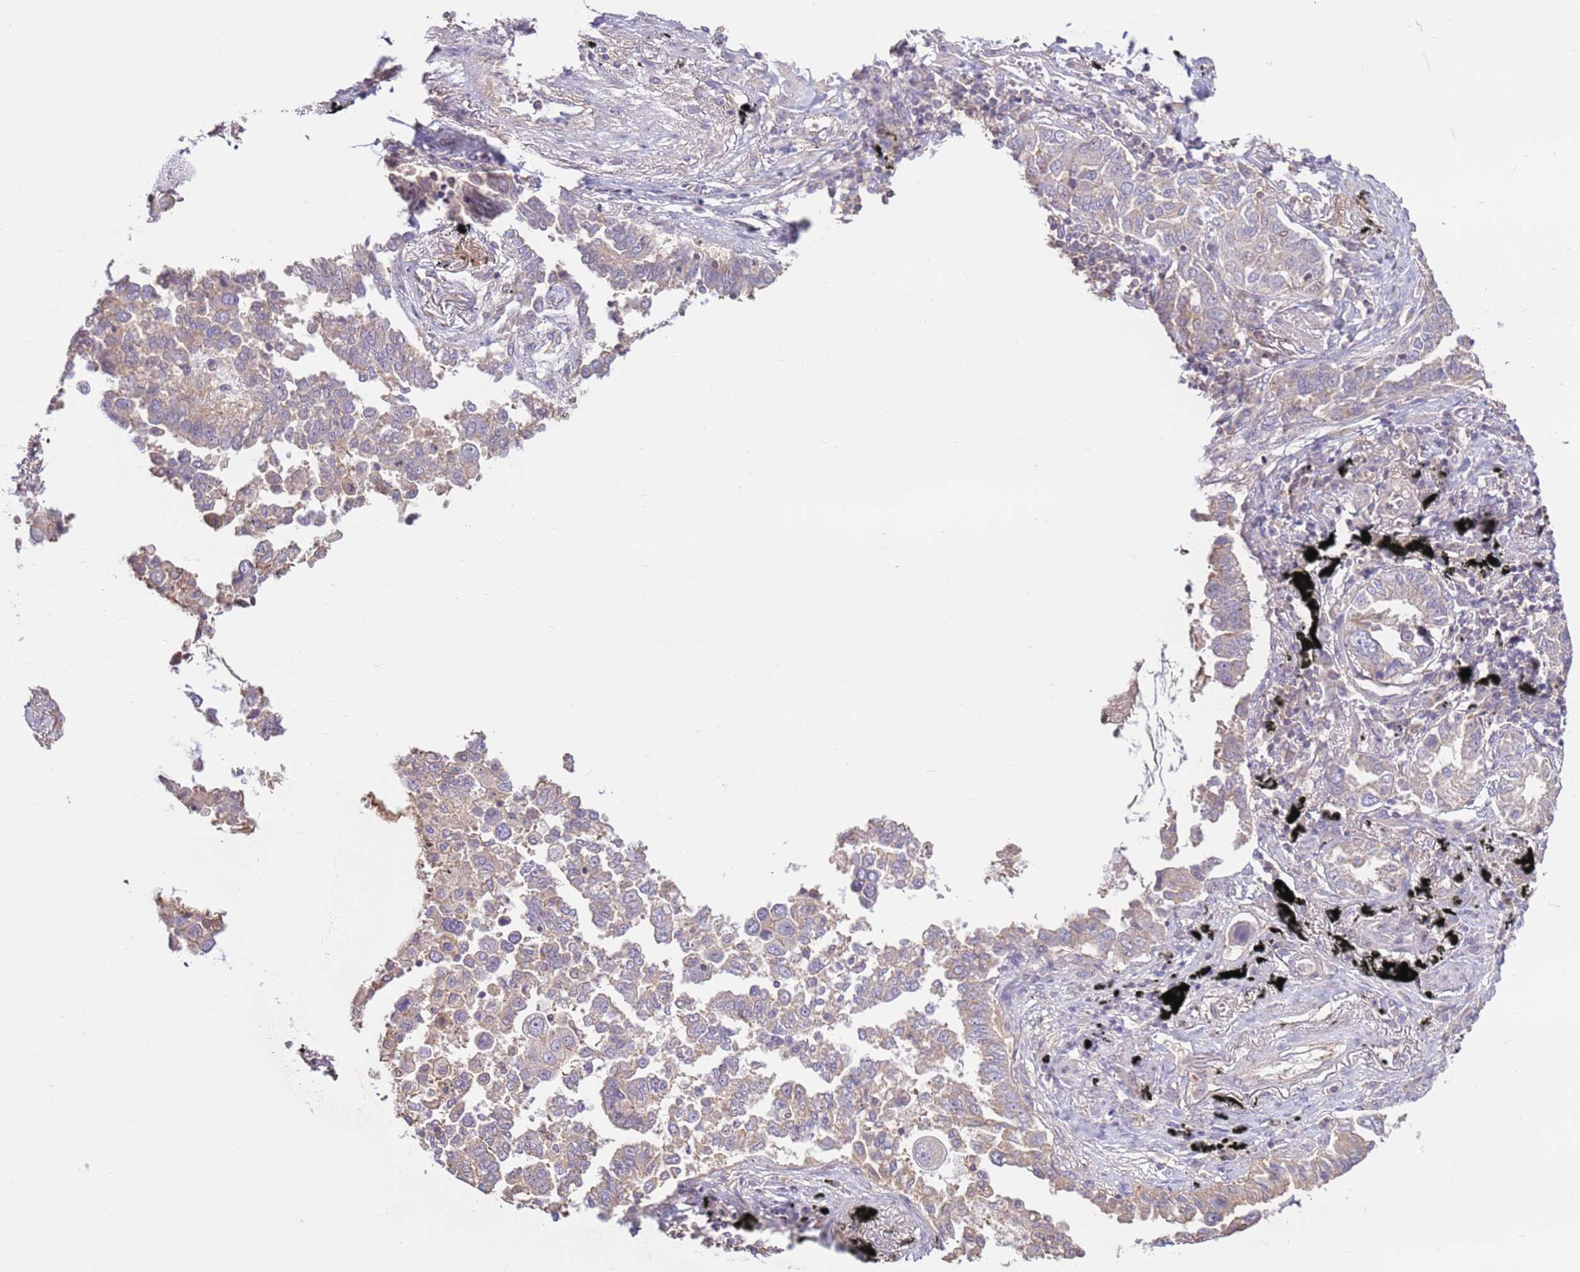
{"staining": {"intensity": "negative", "quantity": "none", "location": "none"}, "tissue": "lung cancer", "cell_type": "Tumor cells", "image_type": "cancer", "snomed": [{"axis": "morphology", "description": "Adenocarcinoma, NOS"}, {"axis": "topography", "description": "Lung"}], "caption": "Adenocarcinoma (lung) was stained to show a protein in brown. There is no significant expression in tumor cells. (DAB immunohistochemistry visualized using brightfield microscopy, high magnification).", "gene": "EVA1B", "patient": {"sex": "male", "age": 67}}